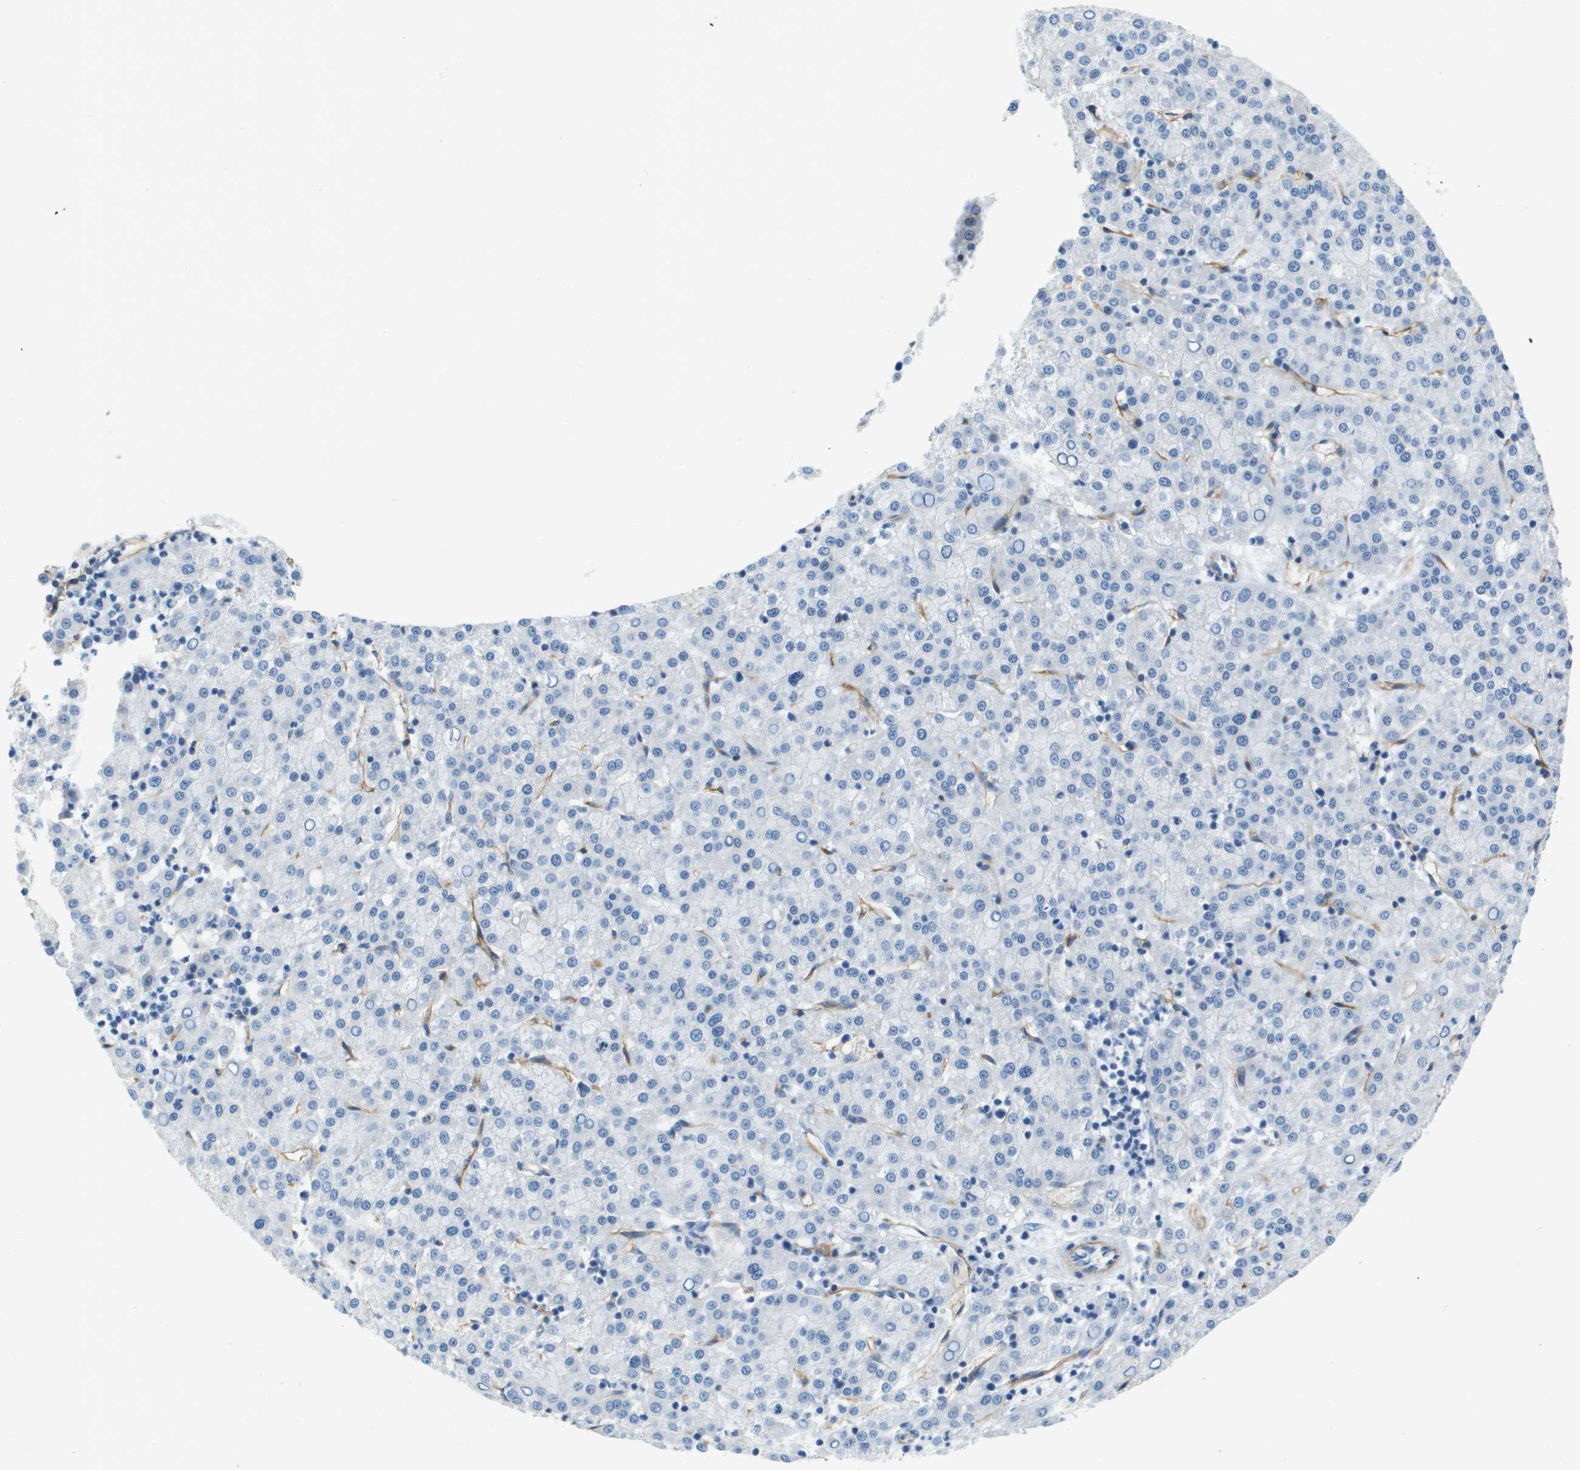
{"staining": {"intensity": "negative", "quantity": "none", "location": "none"}, "tissue": "liver cancer", "cell_type": "Tumor cells", "image_type": "cancer", "snomed": [{"axis": "morphology", "description": "Carcinoma, Hepatocellular, NOS"}, {"axis": "topography", "description": "Liver"}], "caption": "There is no significant staining in tumor cells of liver hepatocellular carcinoma. The staining is performed using DAB (3,3'-diaminobenzidine) brown chromogen with nuclei counter-stained in using hematoxylin.", "gene": "ITGA6", "patient": {"sex": "female", "age": 58}}